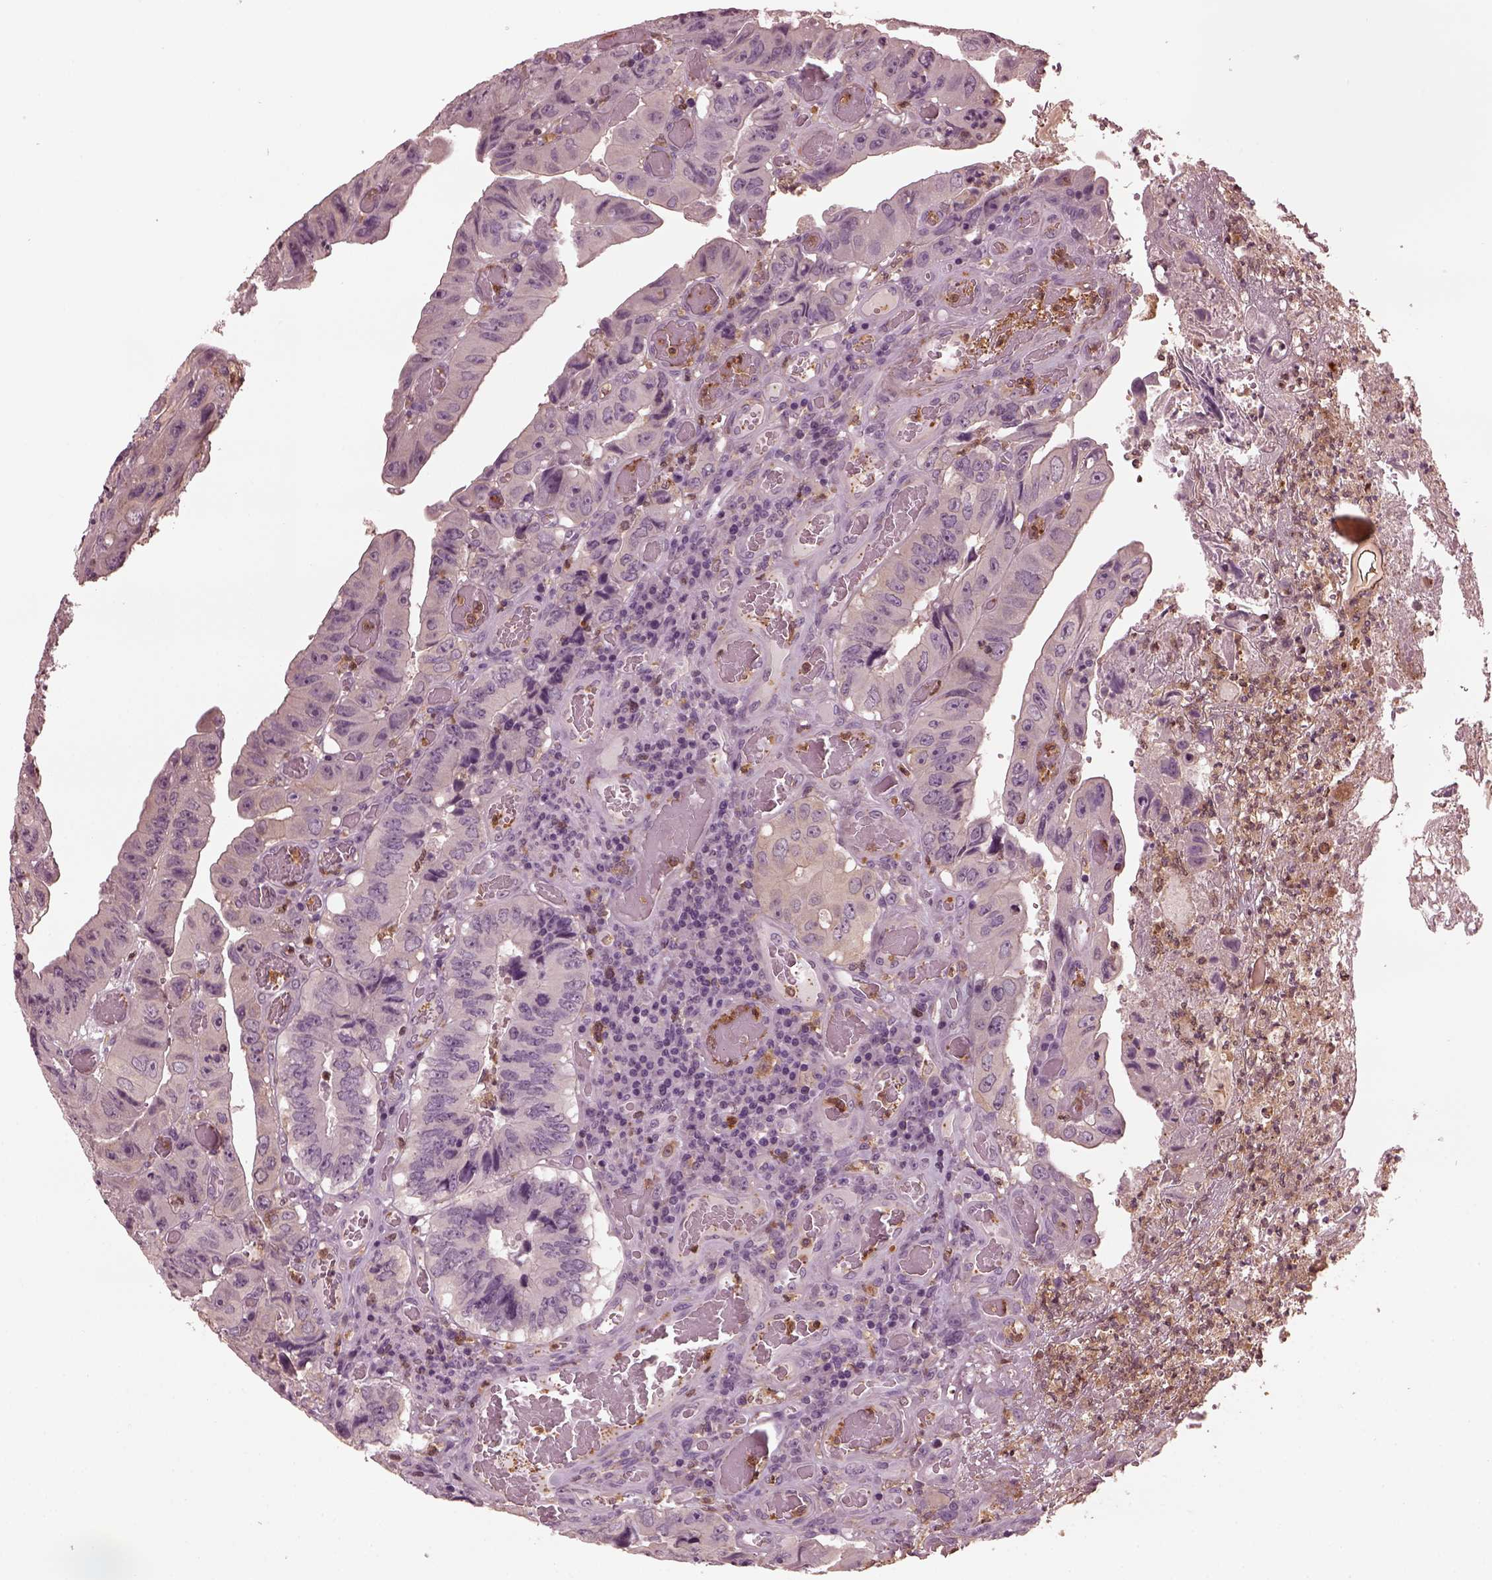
{"staining": {"intensity": "negative", "quantity": "none", "location": "none"}, "tissue": "colorectal cancer", "cell_type": "Tumor cells", "image_type": "cancer", "snomed": [{"axis": "morphology", "description": "Adenocarcinoma, NOS"}, {"axis": "topography", "description": "Colon"}], "caption": "Human colorectal adenocarcinoma stained for a protein using immunohistochemistry (IHC) shows no positivity in tumor cells.", "gene": "PSTPIP2", "patient": {"sex": "female", "age": 84}}